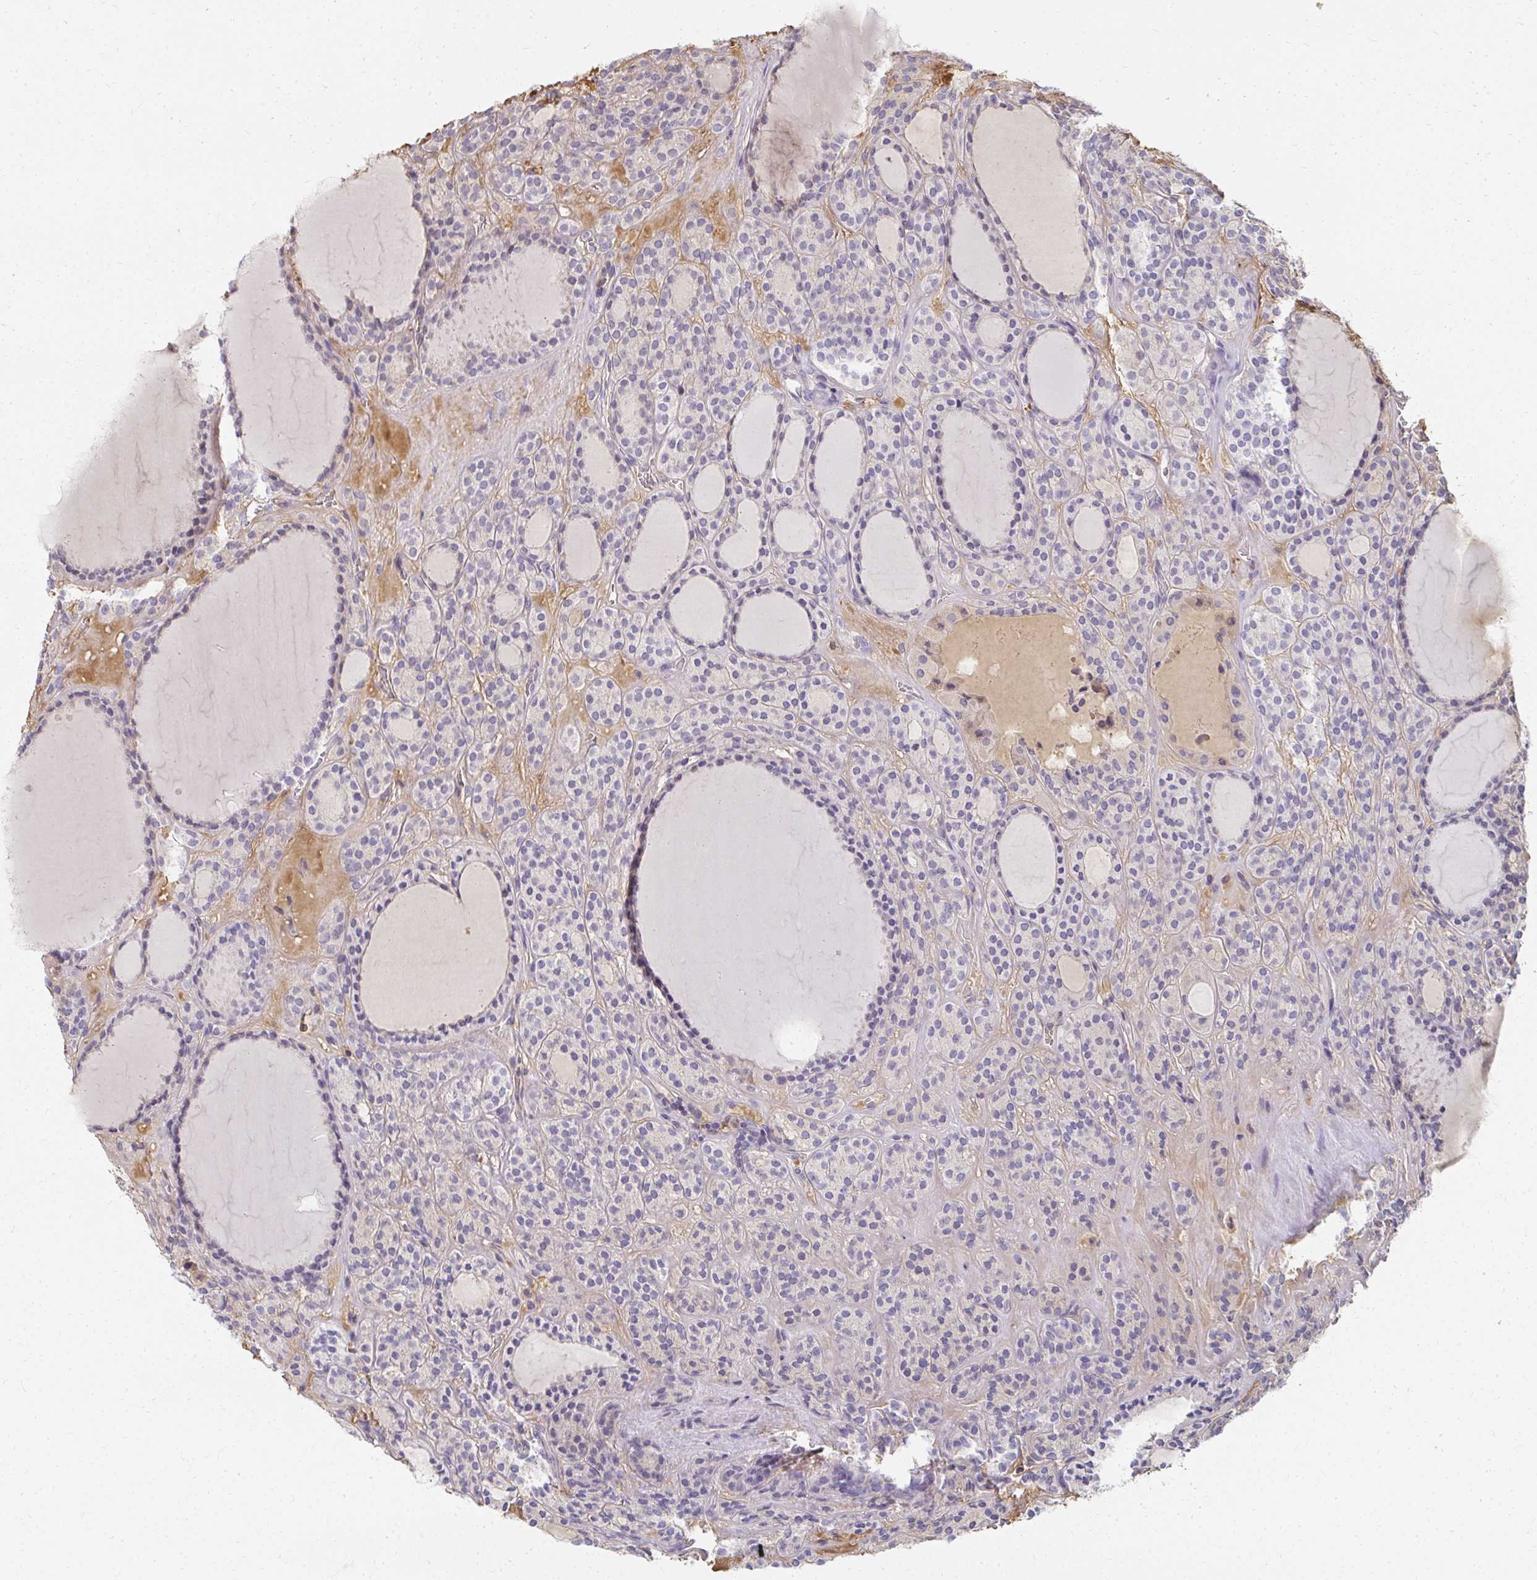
{"staining": {"intensity": "negative", "quantity": "none", "location": "none"}, "tissue": "thyroid cancer", "cell_type": "Tumor cells", "image_type": "cancer", "snomed": [{"axis": "morphology", "description": "Follicular adenoma carcinoma, NOS"}, {"axis": "topography", "description": "Thyroid gland"}], "caption": "Tumor cells show no significant expression in thyroid follicular adenoma carcinoma.", "gene": "LOXL4", "patient": {"sex": "female", "age": 63}}